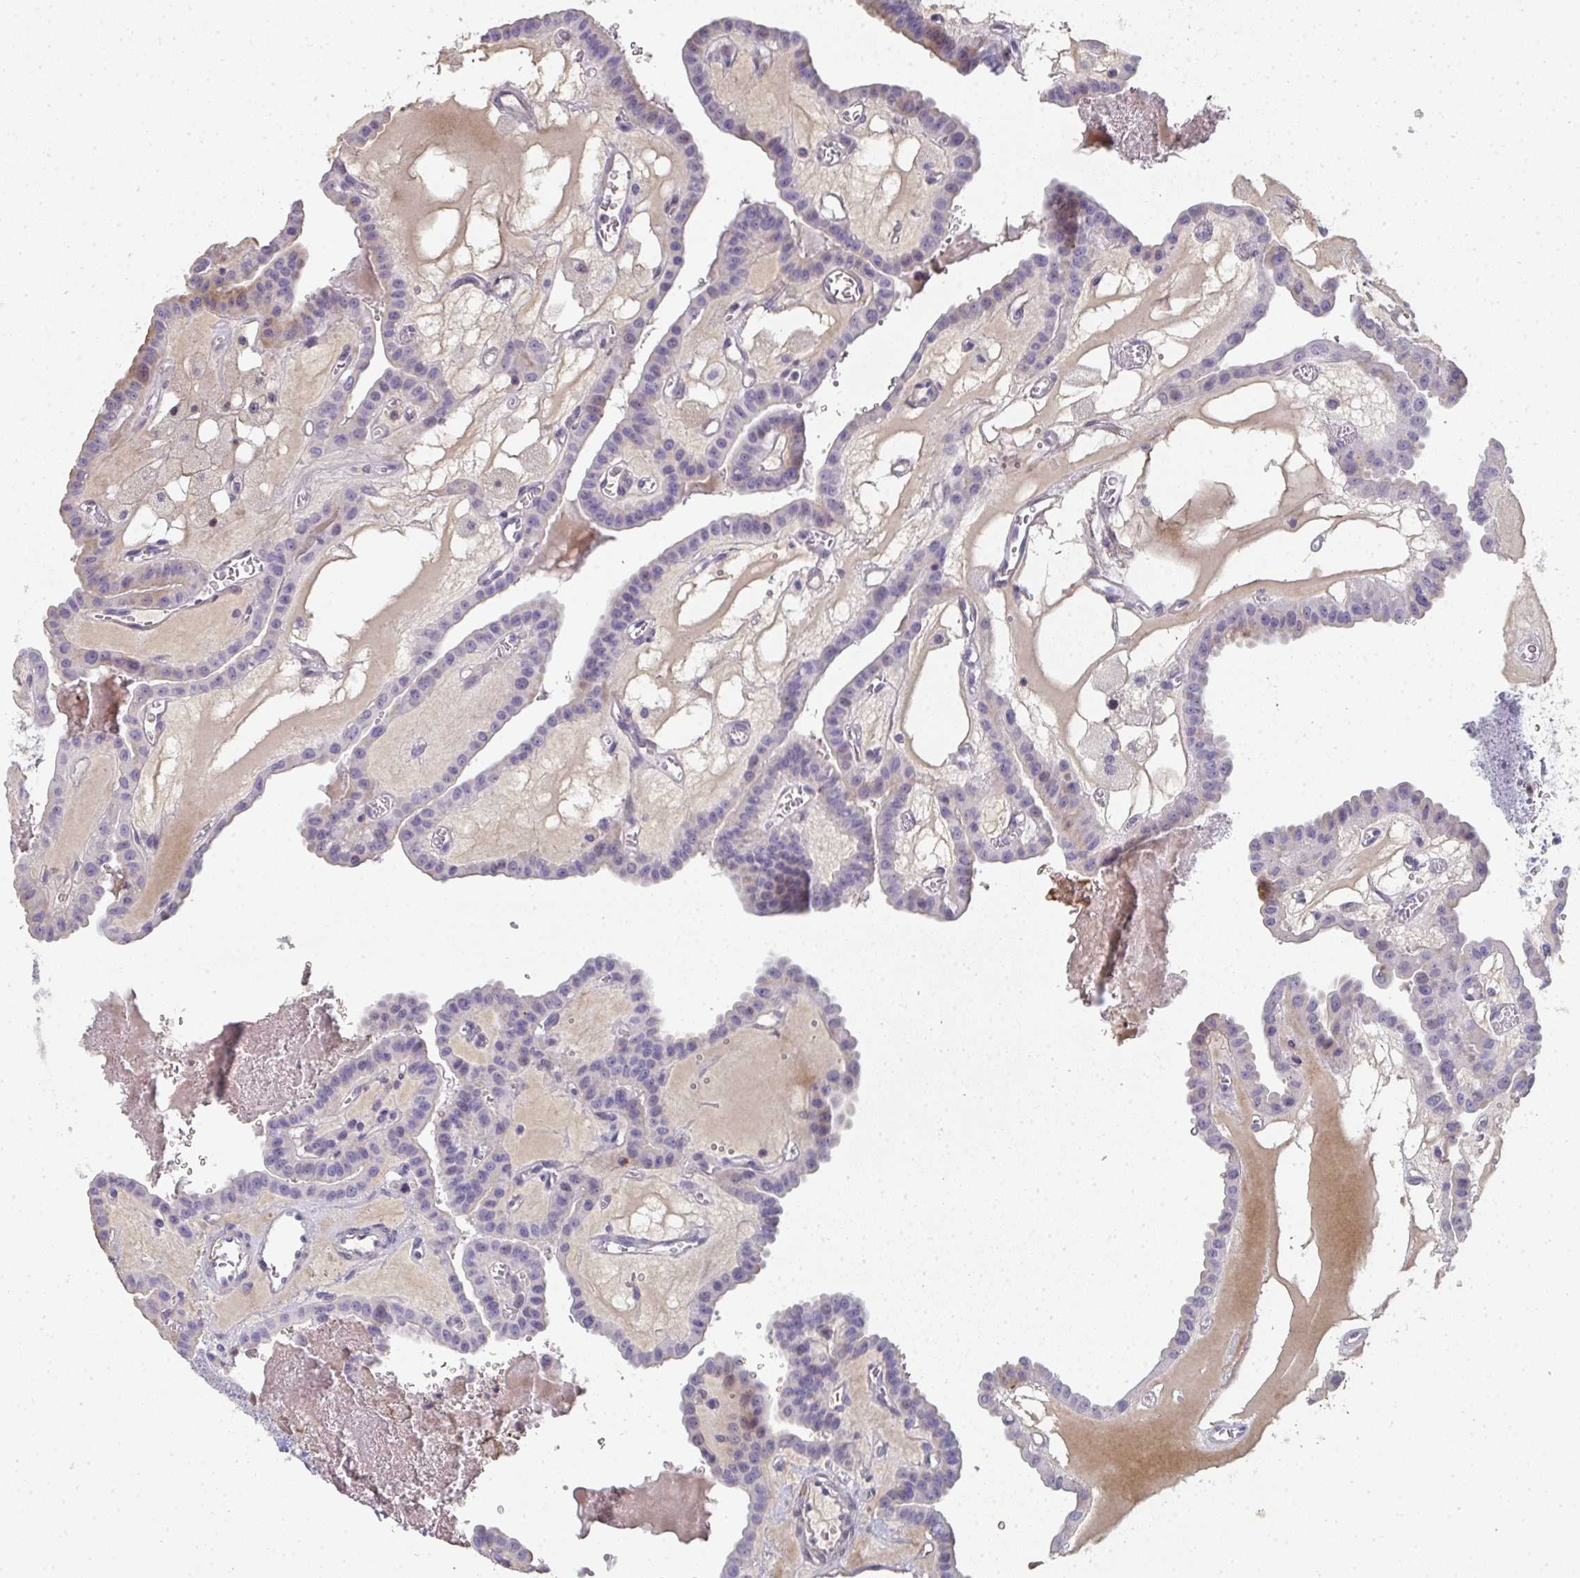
{"staining": {"intensity": "weak", "quantity": "<25%", "location": "cytoplasmic/membranous,nuclear"}, "tissue": "thyroid cancer", "cell_type": "Tumor cells", "image_type": "cancer", "snomed": [{"axis": "morphology", "description": "Papillary adenocarcinoma, NOS"}, {"axis": "topography", "description": "Thyroid gland"}], "caption": "Immunohistochemistry (IHC) of human thyroid cancer shows no expression in tumor cells.", "gene": "A1CF", "patient": {"sex": "male", "age": 87}}